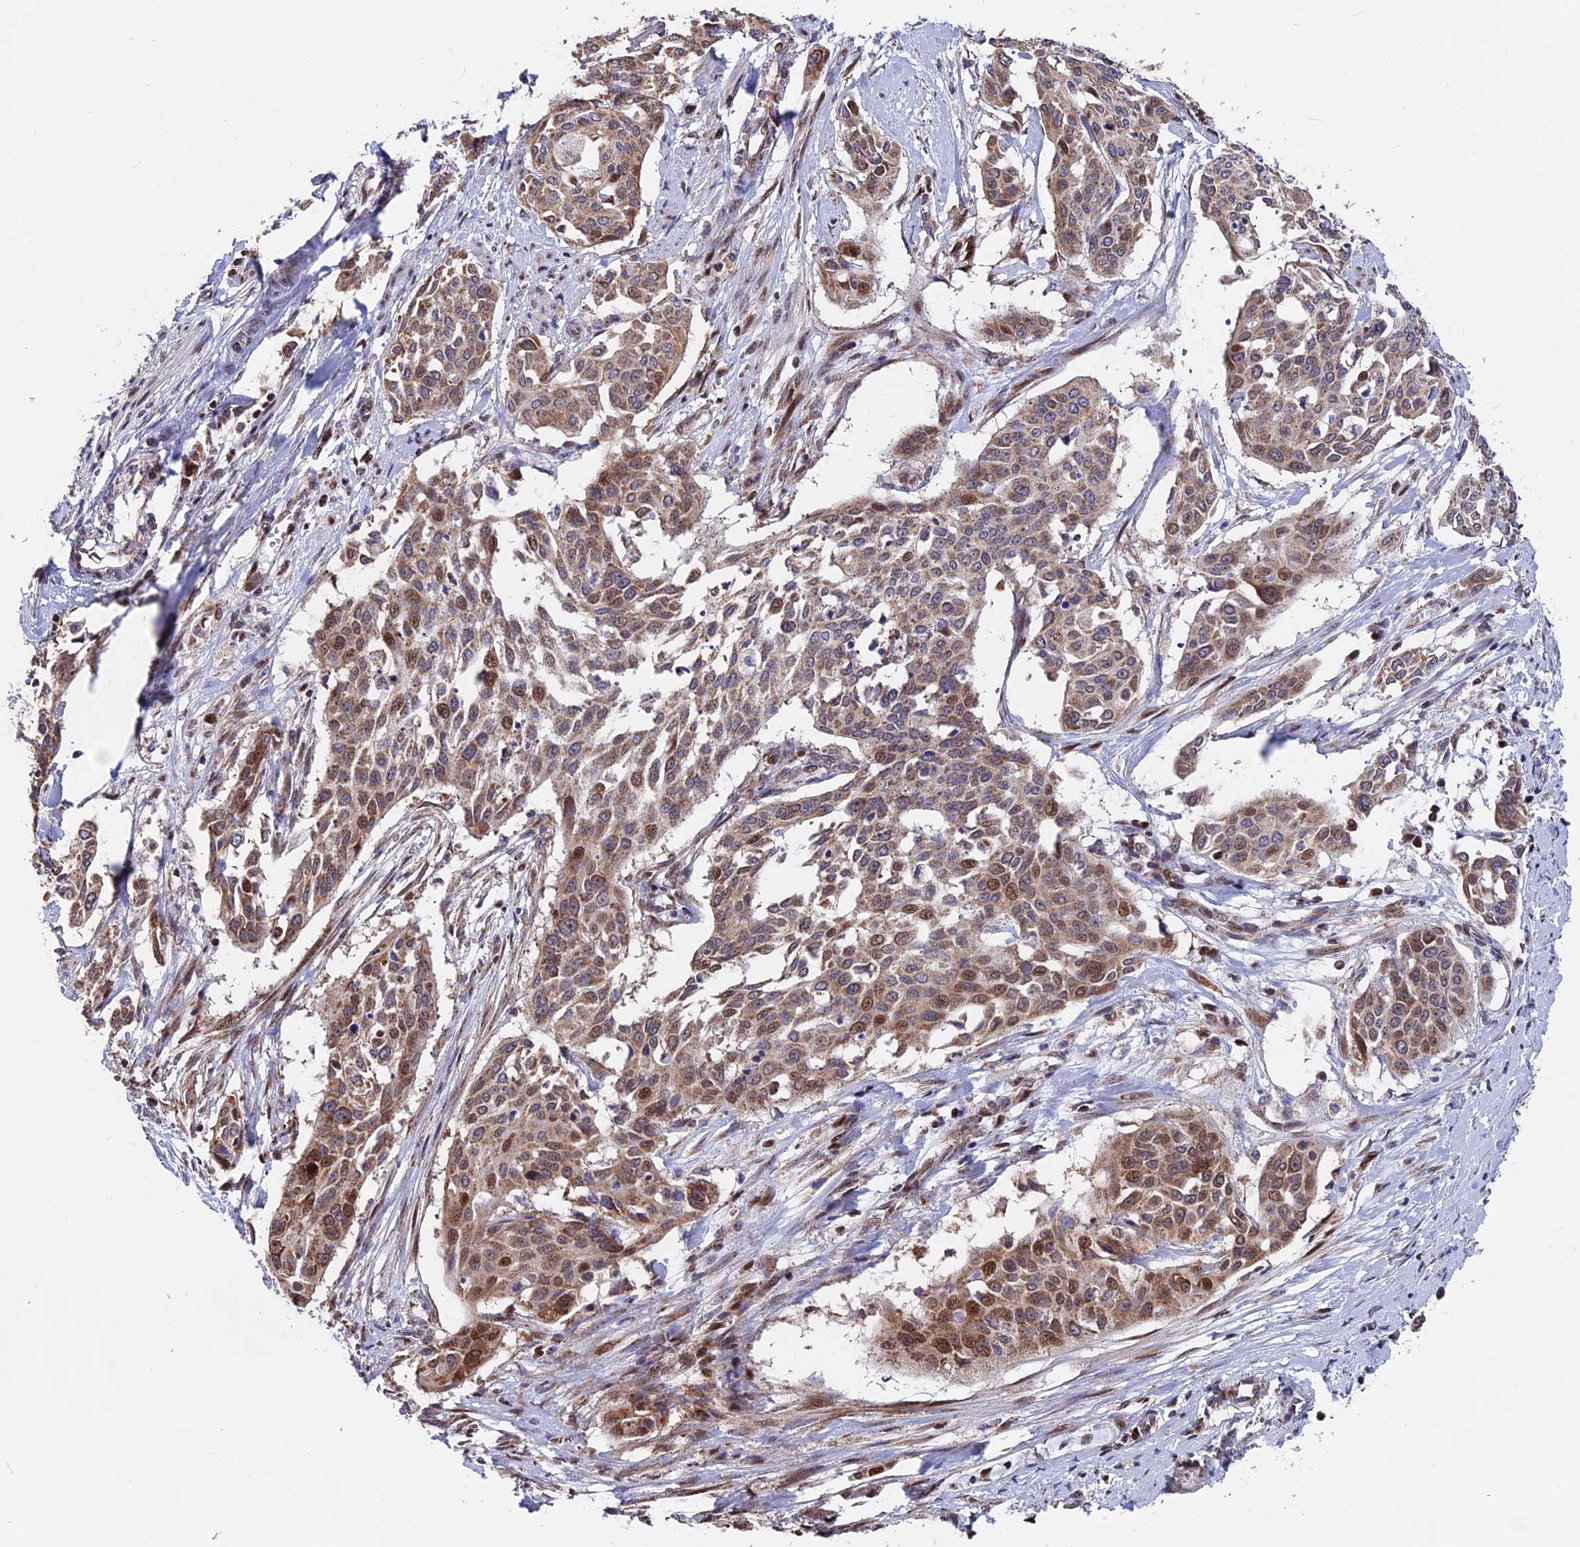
{"staining": {"intensity": "moderate", "quantity": ">75%", "location": "cytoplasmic/membranous,nuclear"}, "tissue": "cervical cancer", "cell_type": "Tumor cells", "image_type": "cancer", "snomed": [{"axis": "morphology", "description": "Squamous cell carcinoma, NOS"}, {"axis": "topography", "description": "Cervix"}], "caption": "An immunohistochemistry (IHC) photomicrograph of tumor tissue is shown. Protein staining in brown labels moderate cytoplasmic/membranous and nuclear positivity in squamous cell carcinoma (cervical) within tumor cells. (IHC, brightfield microscopy, high magnification).", "gene": "FAM174C", "patient": {"sex": "female", "age": 44}}